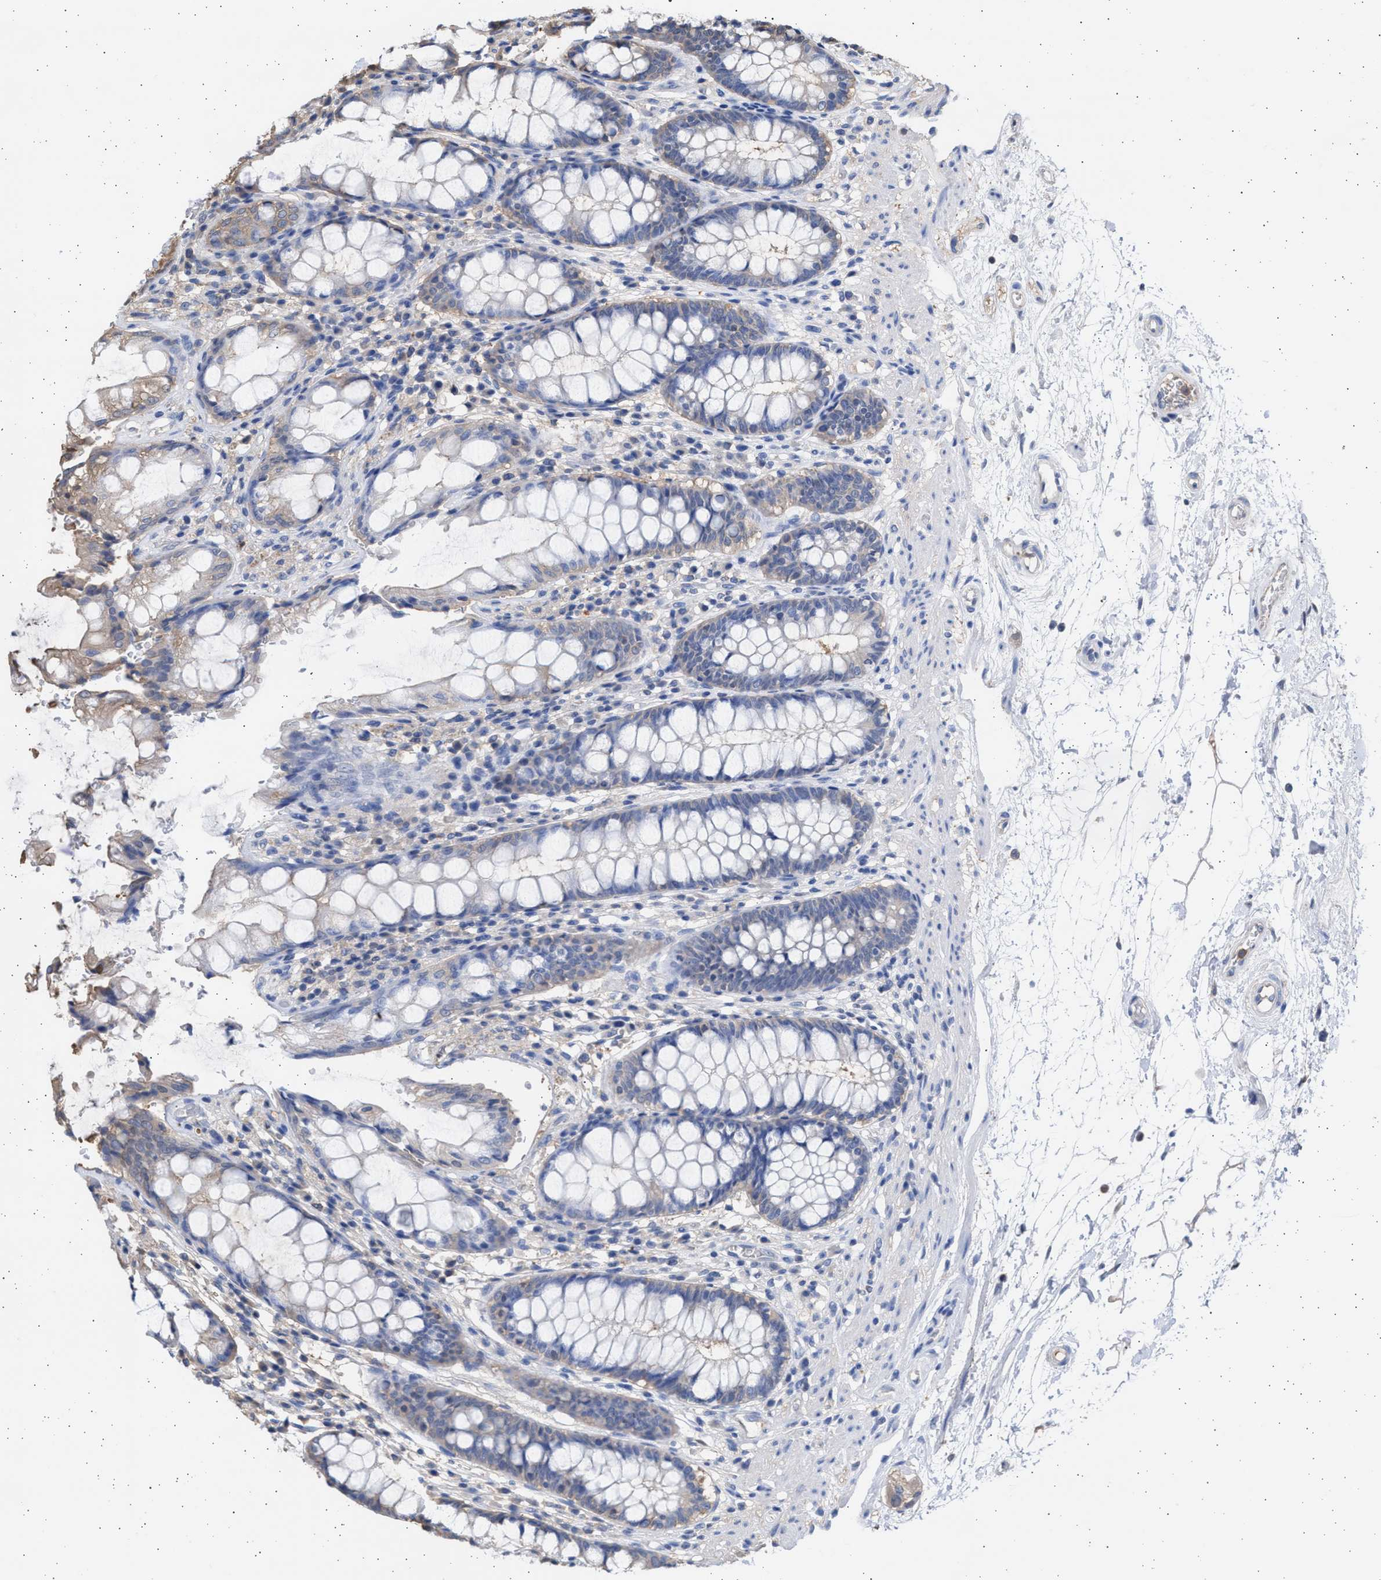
{"staining": {"intensity": "weak", "quantity": "<25%", "location": "cytoplasmic/membranous"}, "tissue": "rectum", "cell_type": "Glandular cells", "image_type": "normal", "snomed": [{"axis": "morphology", "description": "Normal tissue, NOS"}, {"axis": "topography", "description": "Rectum"}], "caption": "A high-resolution photomicrograph shows IHC staining of benign rectum, which exhibits no significant positivity in glandular cells. (DAB (3,3'-diaminobenzidine) immunohistochemistry (IHC) with hematoxylin counter stain).", "gene": "ALDOC", "patient": {"sex": "male", "age": 64}}